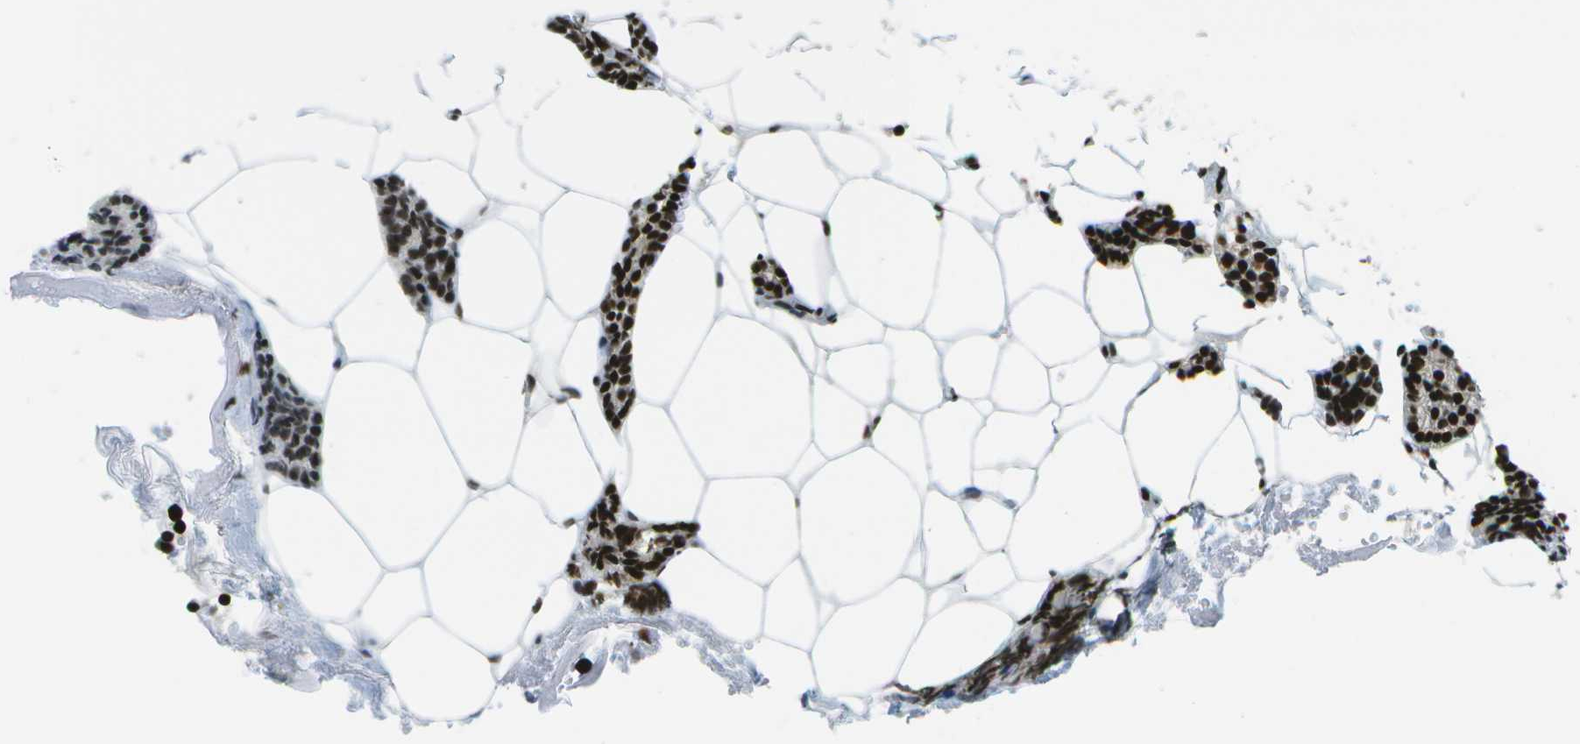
{"staining": {"intensity": "strong", "quantity": ">75%", "location": "nuclear"}, "tissue": "parathyroid gland", "cell_type": "Glandular cells", "image_type": "normal", "snomed": [{"axis": "morphology", "description": "Normal tissue, NOS"}, {"axis": "morphology", "description": "Adenoma, NOS"}, {"axis": "topography", "description": "Parathyroid gland"}], "caption": "IHC histopathology image of unremarkable human parathyroid gland stained for a protein (brown), which displays high levels of strong nuclear positivity in approximately >75% of glandular cells.", "gene": "GLYR1", "patient": {"sex": "female", "age": 70}}